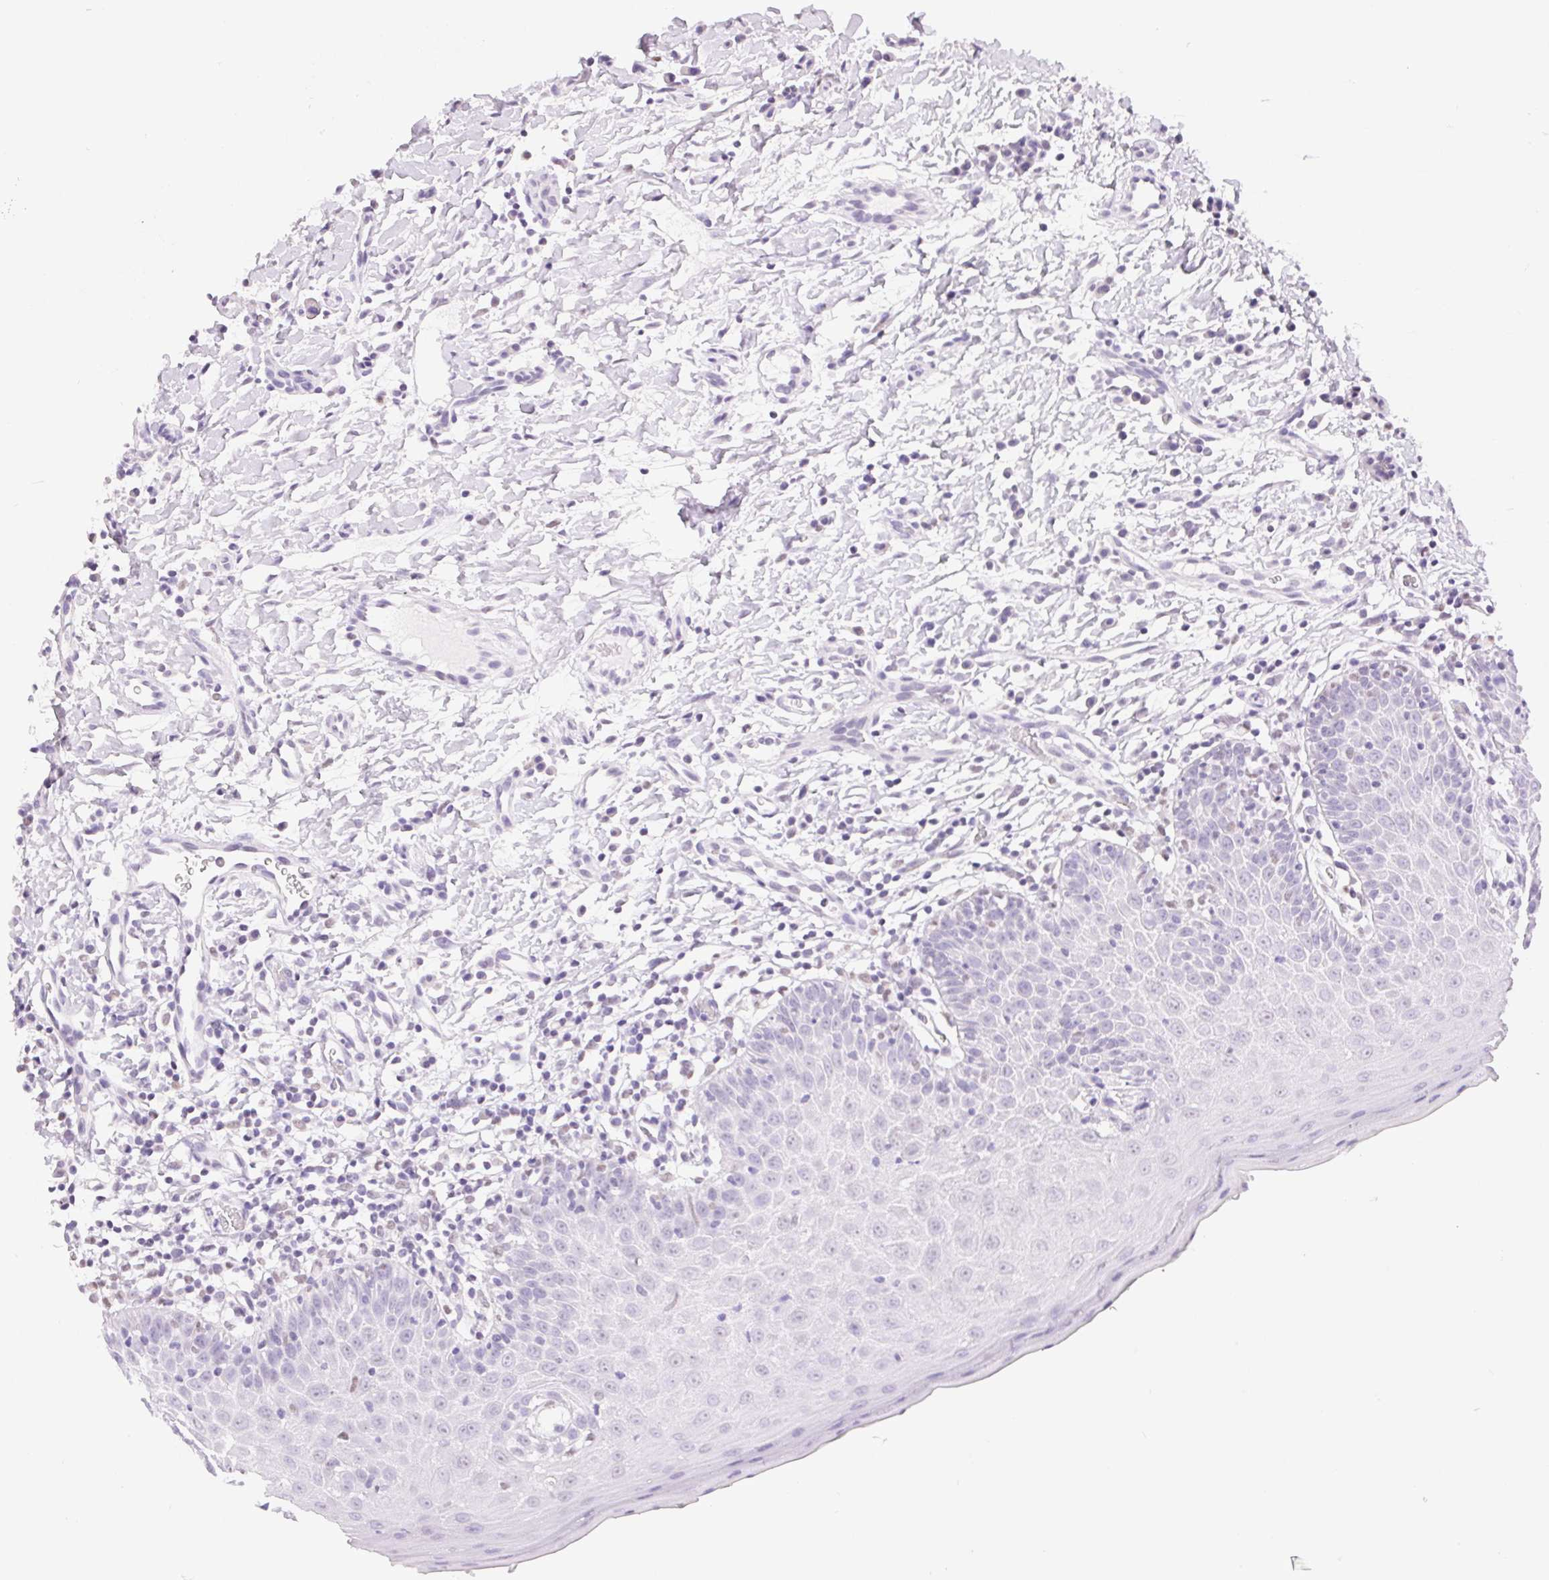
{"staining": {"intensity": "negative", "quantity": "none", "location": "none"}, "tissue": "oral mucosa", "cell_type": "Squamous epithelial cells", "image_type": "normal", "snomed": [{"axis": "morphology", "description": "Normal tissue, NOS"}, {"axis": "topography", "description": "Oral tissue"}, {"axis": "topography", "description": "Tounge, NOS"}], "caption": "This is an IHC histopathology image of unremarkable human oral mucosa. There is no staining in squamous epithelial cells.", "gene": "ASGR2", "patient": {"sex": "female", "age": 58}}